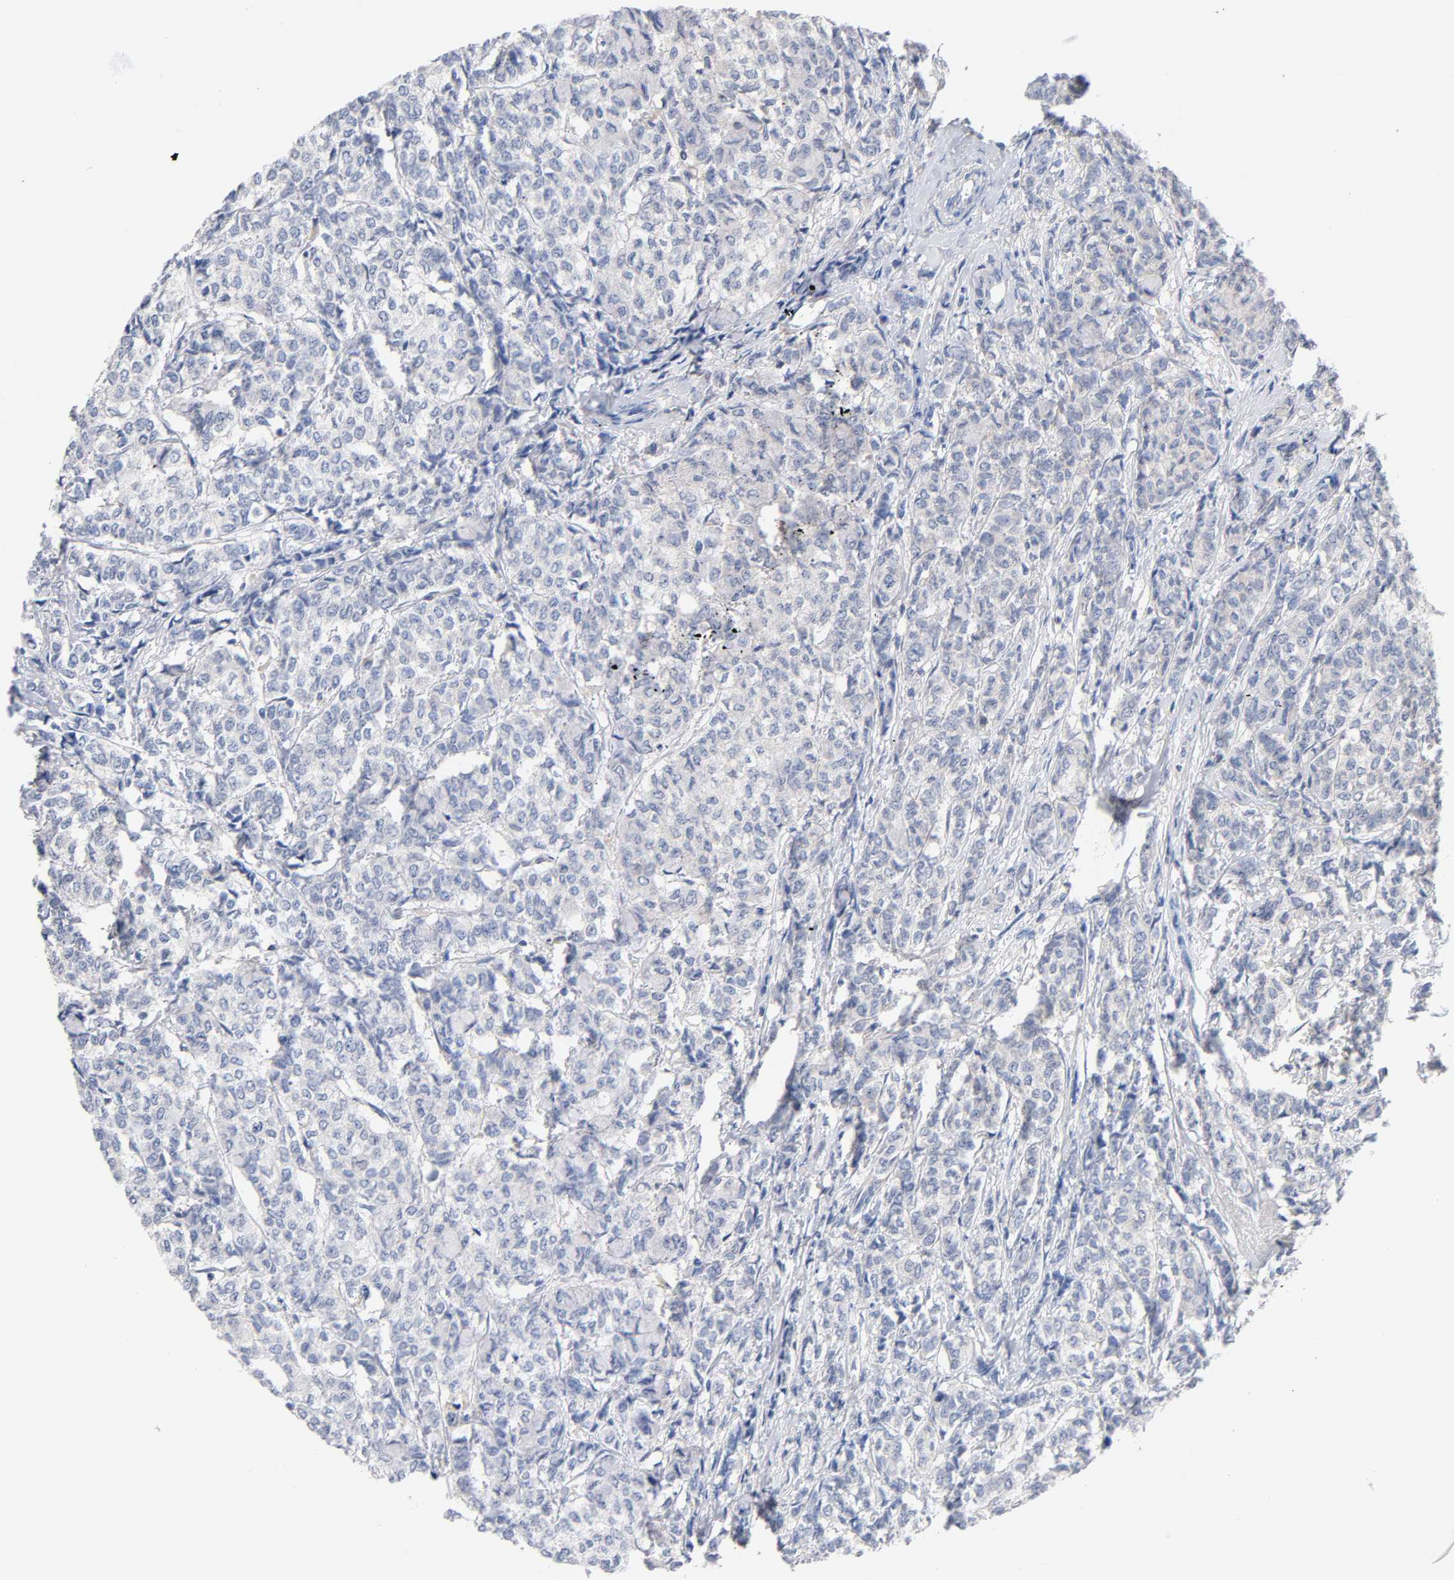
{"staining": {"intensity": "negative", "quantity": "none", "location": "none"}, "tissue": "breast cancer", "cell_type": "Tumor cells", "image_type": "cancer", "snomed": [{"axis": "morphology", "description": "Lobular carcinoma"}, {"axis": "topography", "description": "Breast"}], "caption": "This is an IHC photomicrograph of human breast lobular carcinoma. There is no expression in tumor cells.", "gene": "MALT1", "patient": {"sex": "female", "age": 60}}